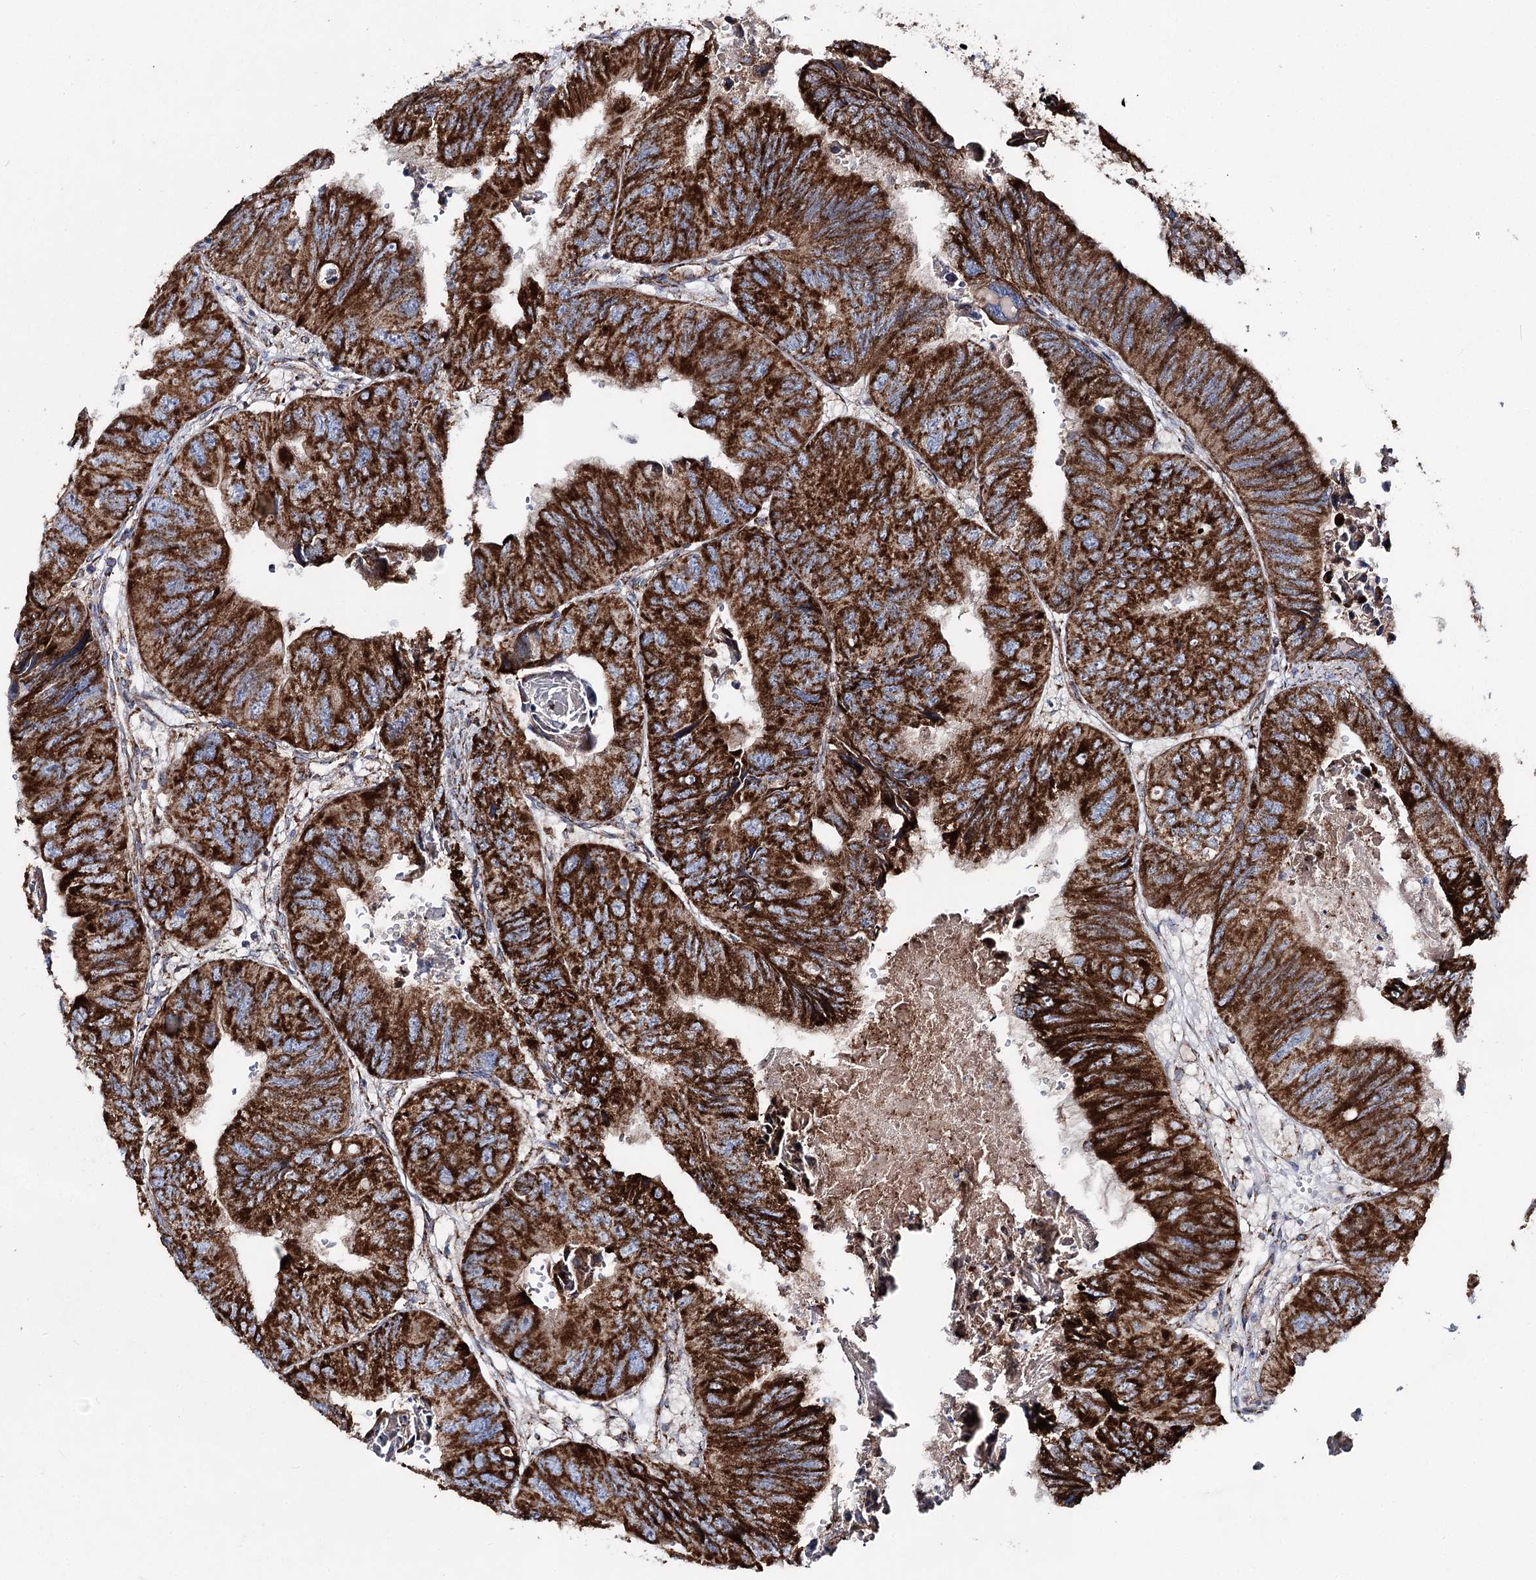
{"staining": {"intensity": "strong", "quantity": ">75%", "location": "cytoplasmic/membranous"}, "tissue": "colorectal cancer", "cell_type": "Tumor cells", "image_type": "cancer", "snomed": [{"axis": "morphology", "description": "Adenocarcinoma, NOS"}, {"axis": "topography", "description": "Rectum"}], "caption": "The immunohistochemical stain highlights strong cytoplasmic/membranous staining in tumor cells of colorectal cancer (adenocarcinoma) tissue.", "gene": "MSANTD2", "patient": {"sex": "male", "age": 63}}